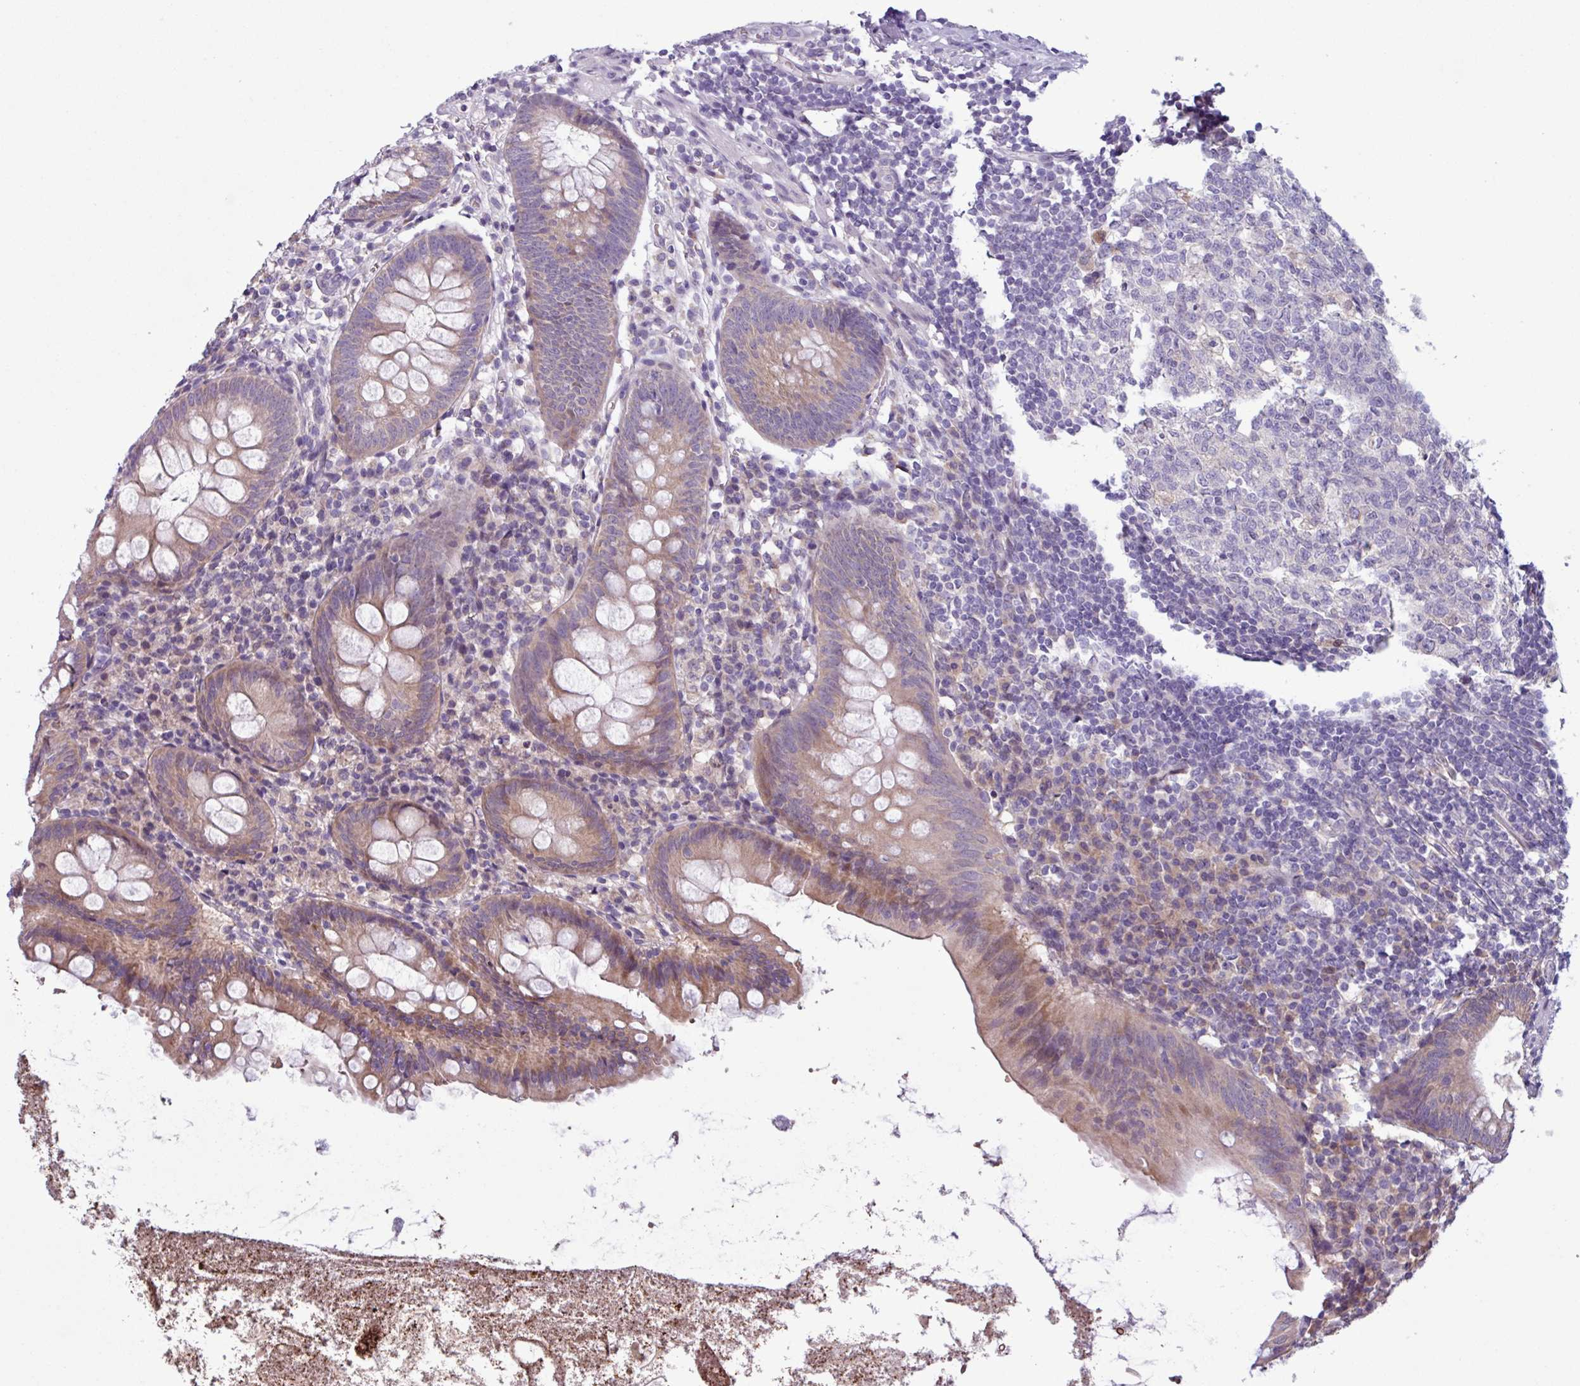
{"staining": {"intensity": "moderate", "quantity": ">75%", "location": "cytoplasmic/membranous"}, "tissue": "appendix", "cell_type": "Glandular cells", "image_type": "normal", "snomed": [{"axis": "morphology", "description": "Normal tissue, NOS"}, {"axis": "topography", "description": "Appendix"}], "caption": "Immunohistochemical staining of normal appendix demonstrates medium levels of moderate cytoplasmic/membranous expression in approximately >75% of glandular cells.", "gene": "C20orf27", "patient": {"sex": "female", "age": 51}}